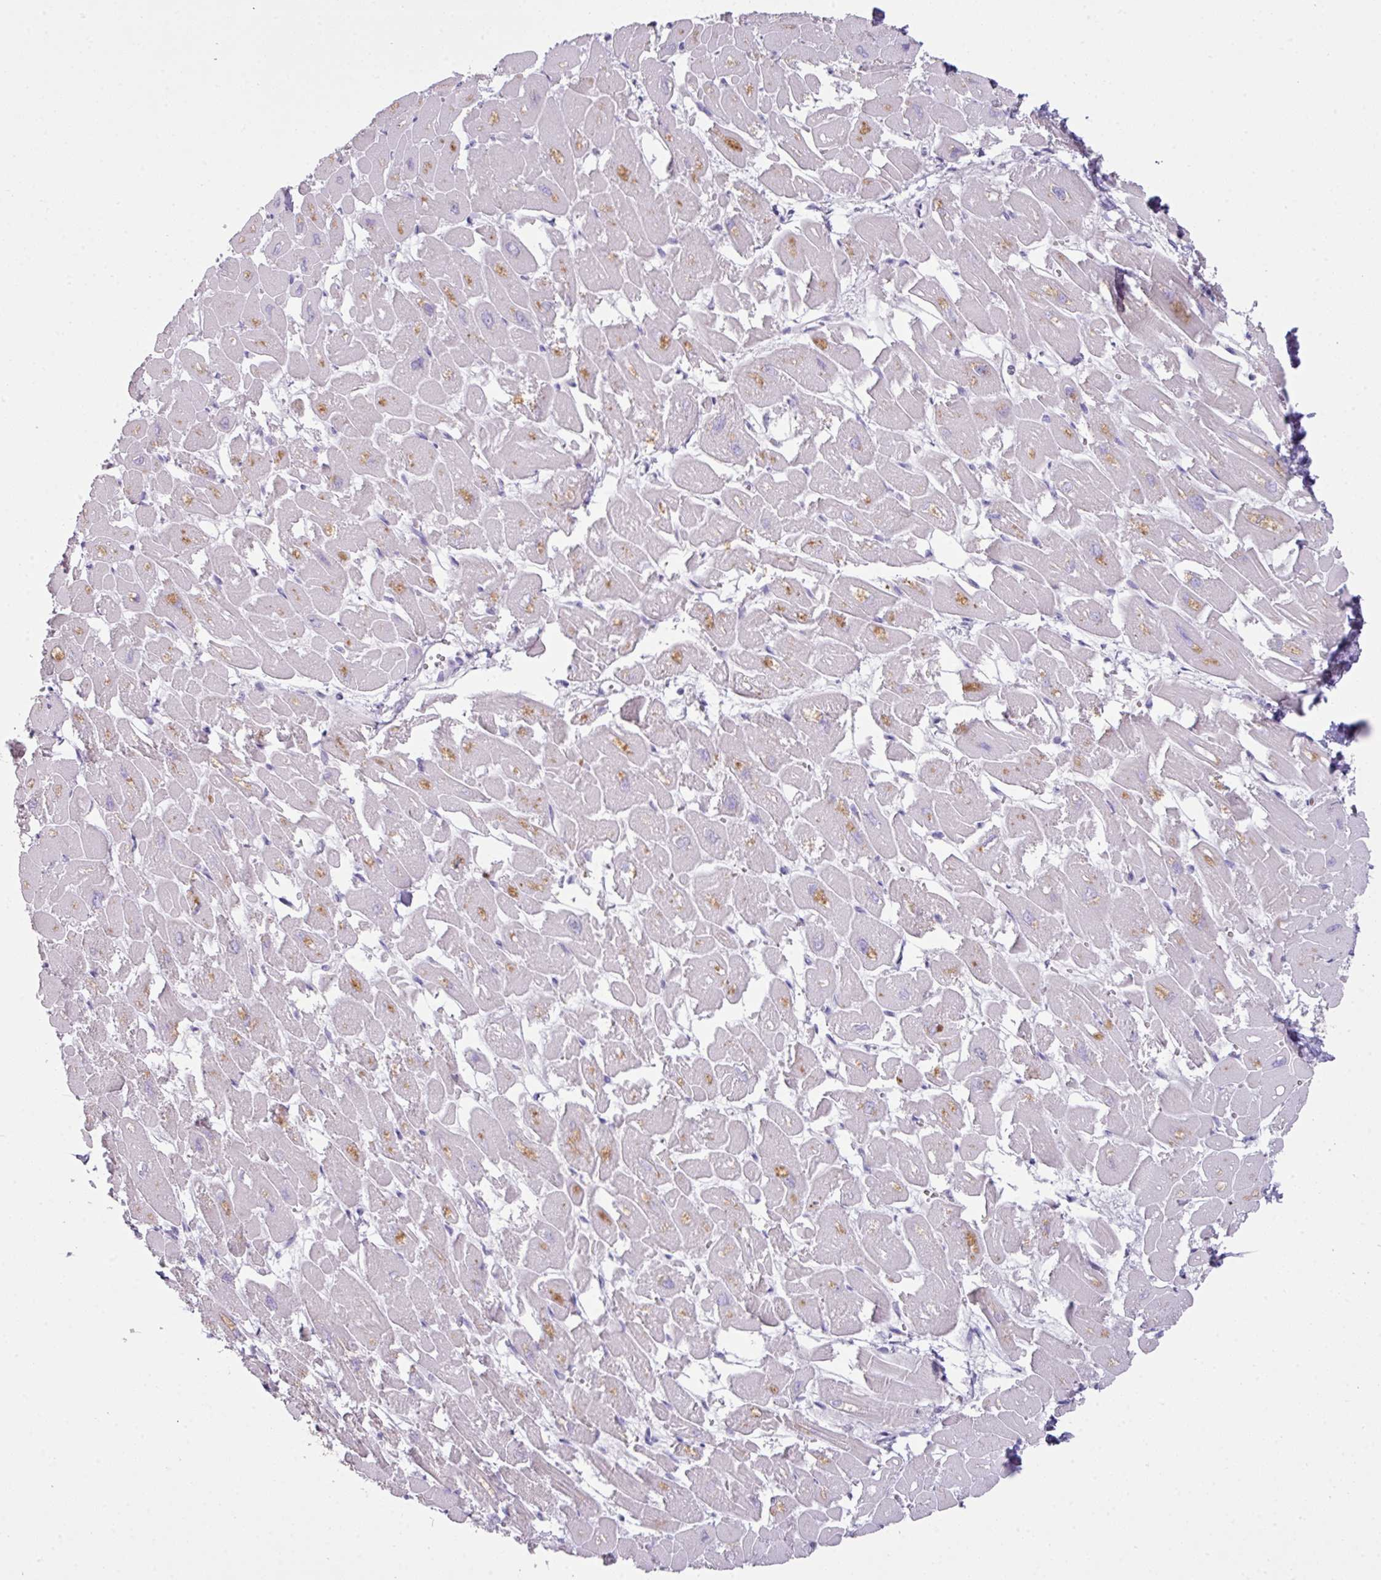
{"staining": {"intensity": "moderate", "quantity": "<25%", "location": "cytoplasmic/membranous"}, "tissue": "heart muscle", "cell_type": "Cardiomyocytes", "image_type": "normal", "snomed": [{"axis": "morphology", "description": "Normal tissue, NOS"}, {"axis": "topography", "description": "Heart"}], "caption": "The histopathology image shows immunohistochemical staining of benign heart muscle. There is moderate cytoplasmic/membranous staining is appreciated in approximately <25% of cardiomyocytes. (brown staining indicates protein expression, while blue staining denotes nuclei).", "gene": "OR6C6", "patient": {"sex": "male", "age": 54}}